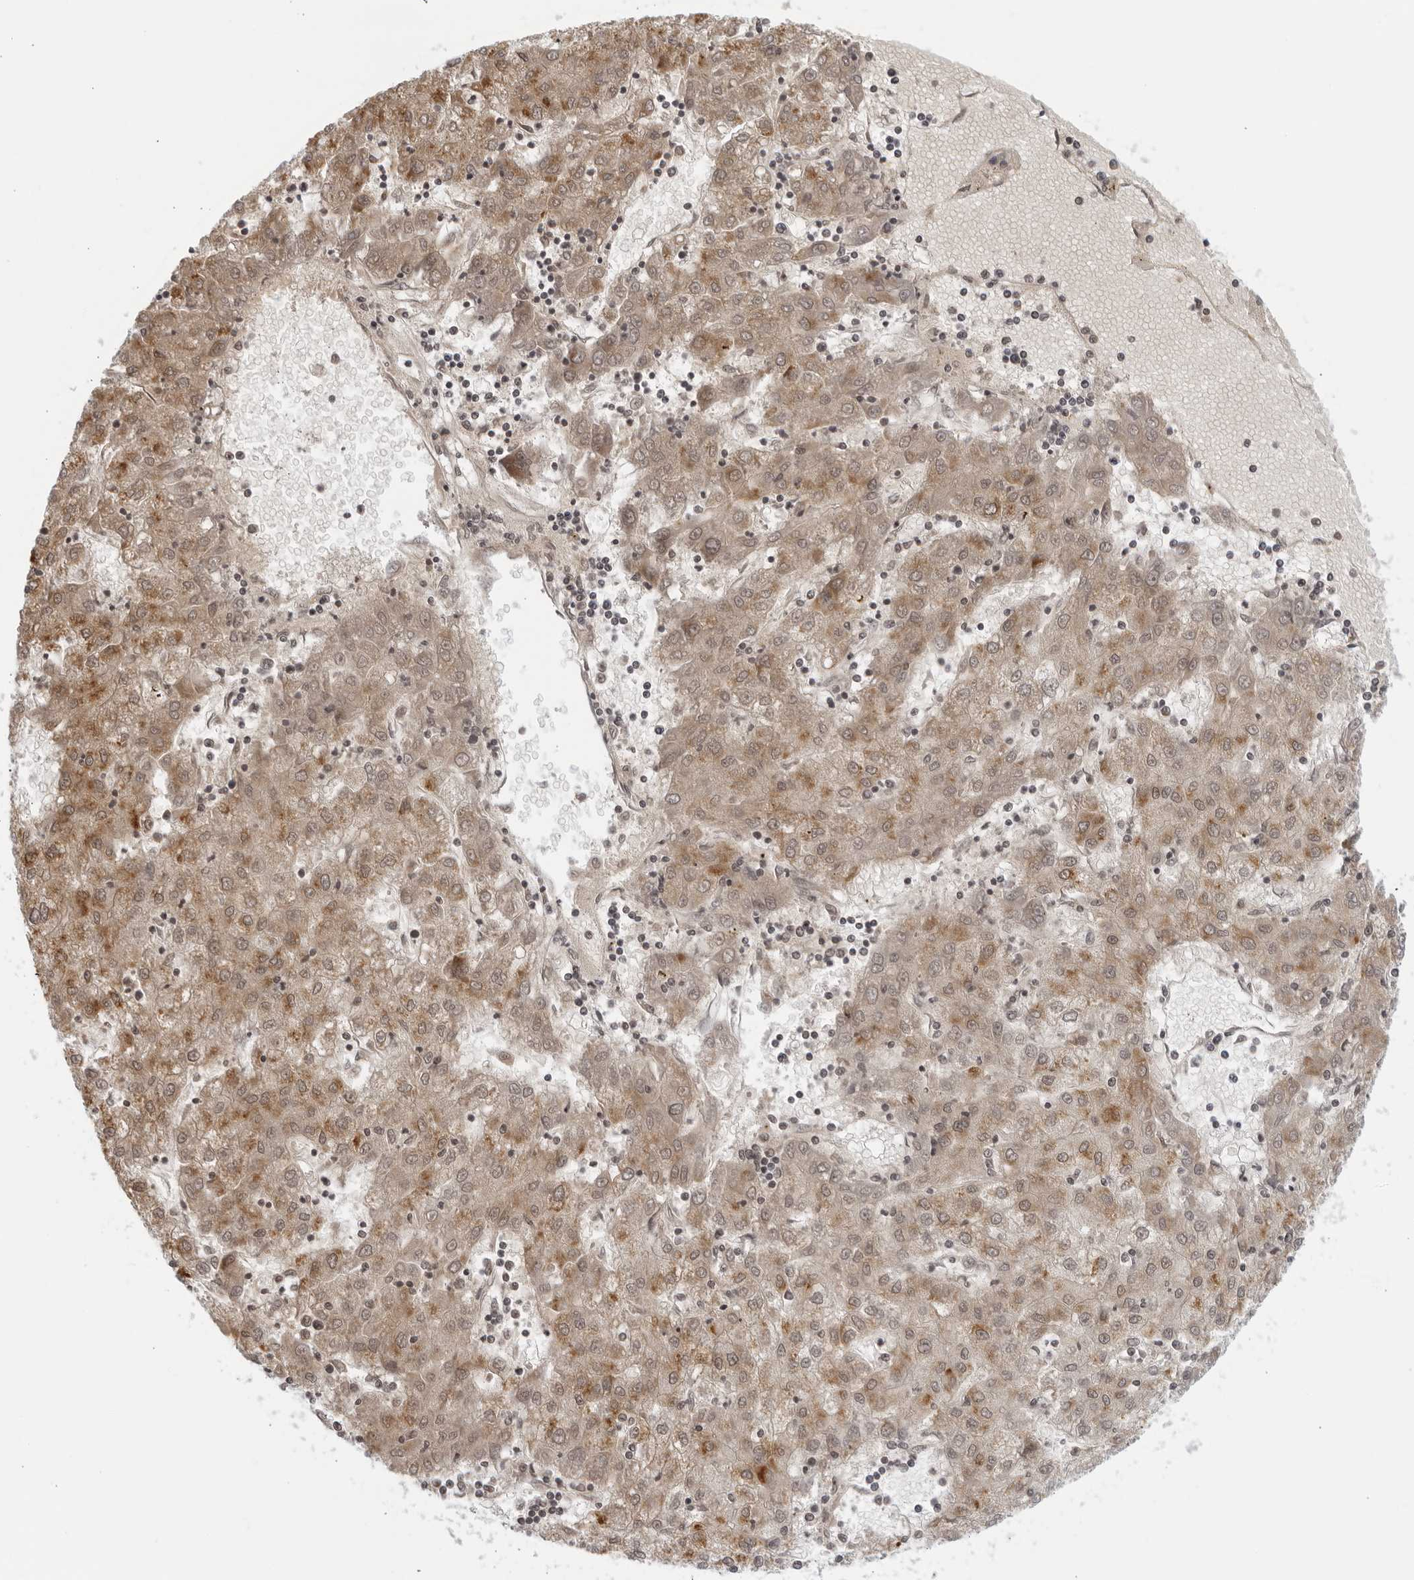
{"staining": {"intensity": "moderate", "quantity": "25%-75%", "location": "cytoplasmic/membranous"}, "tissue": "liver cancer", "cell_type": "Tumor cells", "image_type": "cancer", "snomed": [{"axis": "morphology", "description": "Carcinoma, Hepatocellular, NOS"}, {"axis": "topography", "description": "Liver"}], "caption": "Immunohistochemistry (IHC) (DAB (3,3'-diaminobenzidine)) staining of liver cancer (hepatocellular carcinoma) reveals moderate cytoplasmic/membranous protein staining in about 25%-75% of tumor cells.", "gene": "RAB11FIP3", "patient": {"sex": "male", "age": 72}}